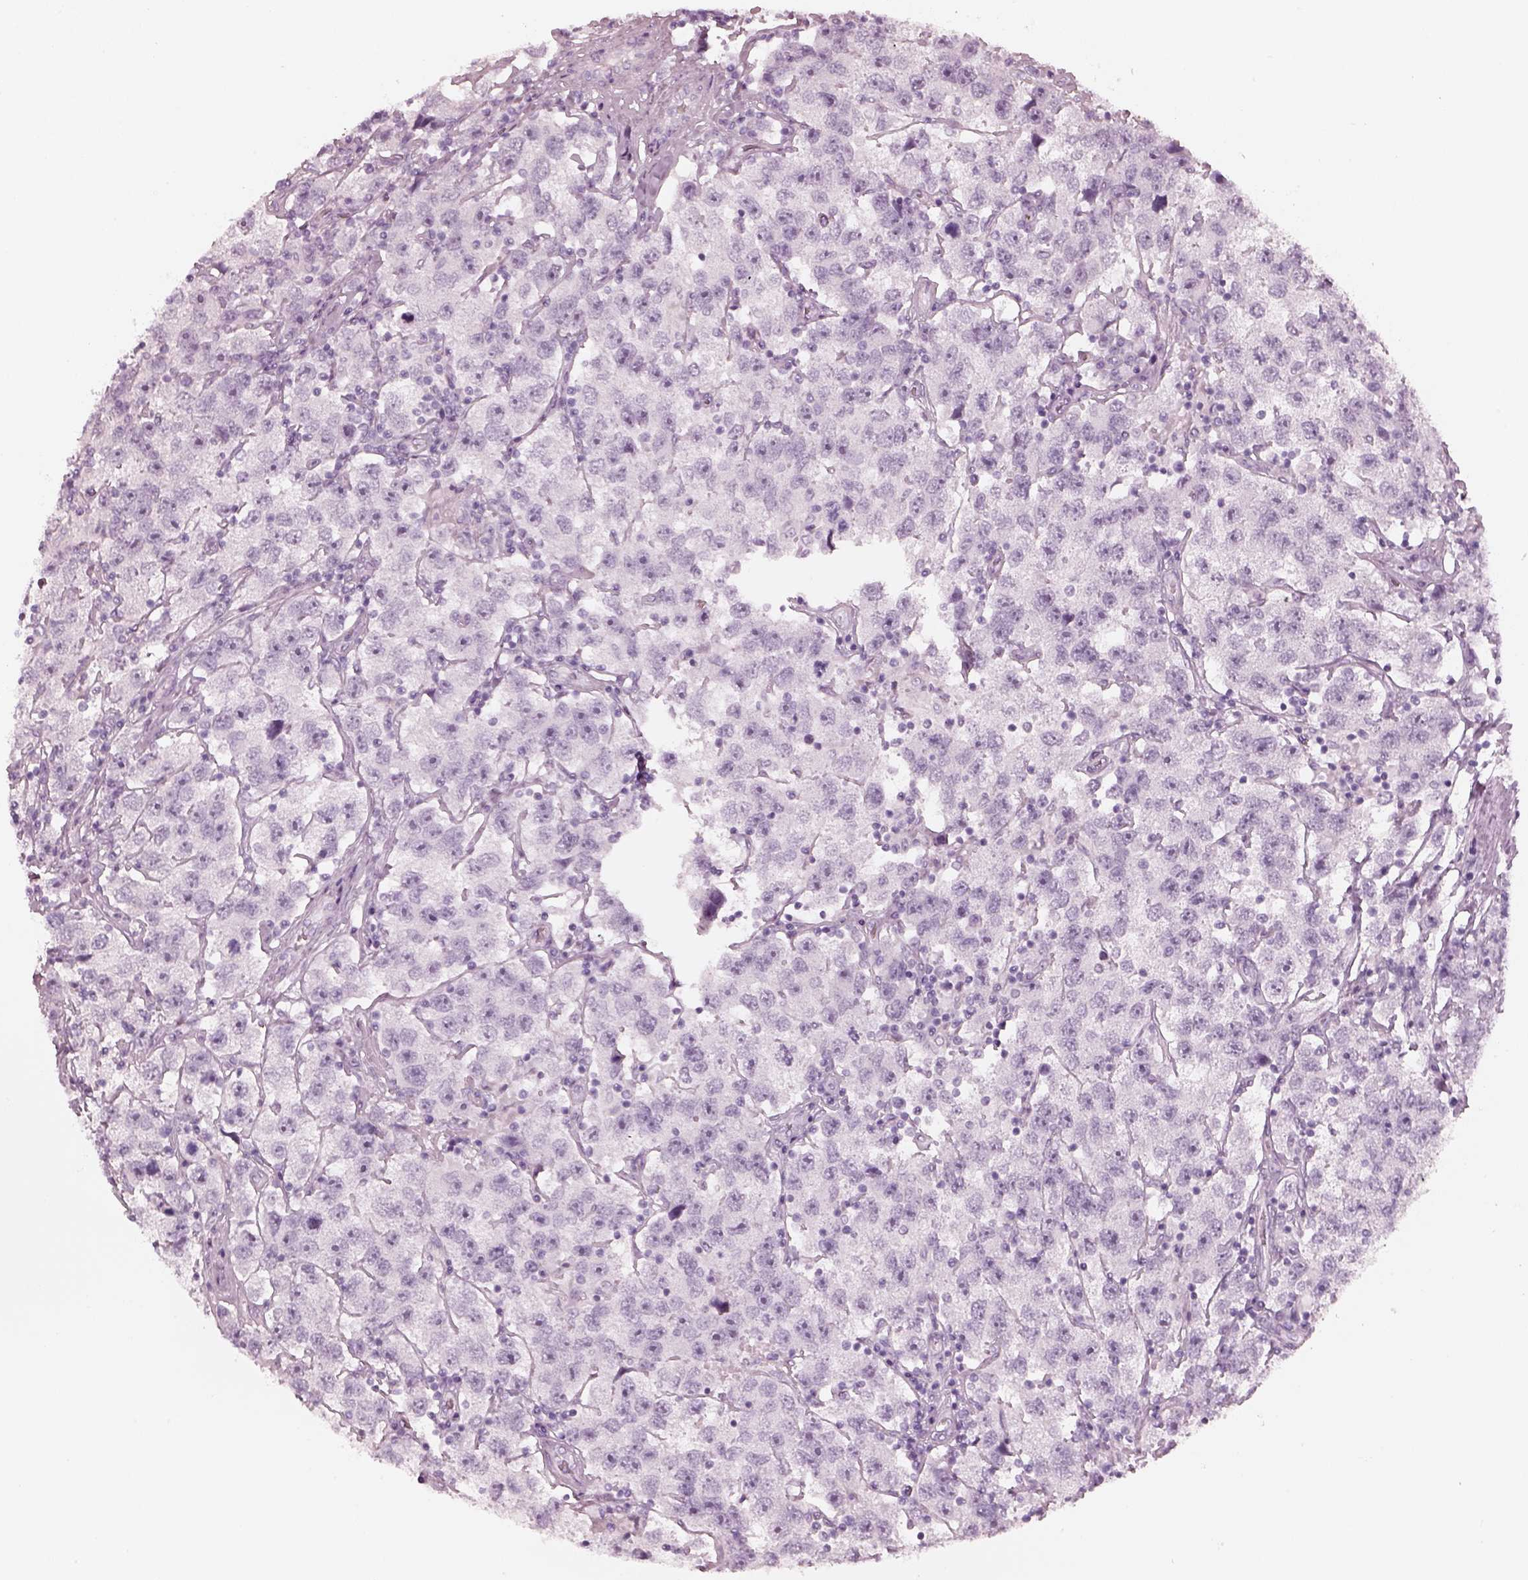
{"staining": {"intensity": "negative", "quantity": "none", "location": "none"}, "tissue": "testis cancer", "cell_type": "Tumor cells", "image_type": "cancer", "snomed": [{"axis": "morphology", "description": "Seminoma, NOS"}, {"axis": "topography", "description": "Testis"}], "caption": "The histopathology image reveals no significant expression in tumor cells of testis cancer (seminoma).", "gene": "OPN4", "patient": {"sex": "male", "age": 26}}